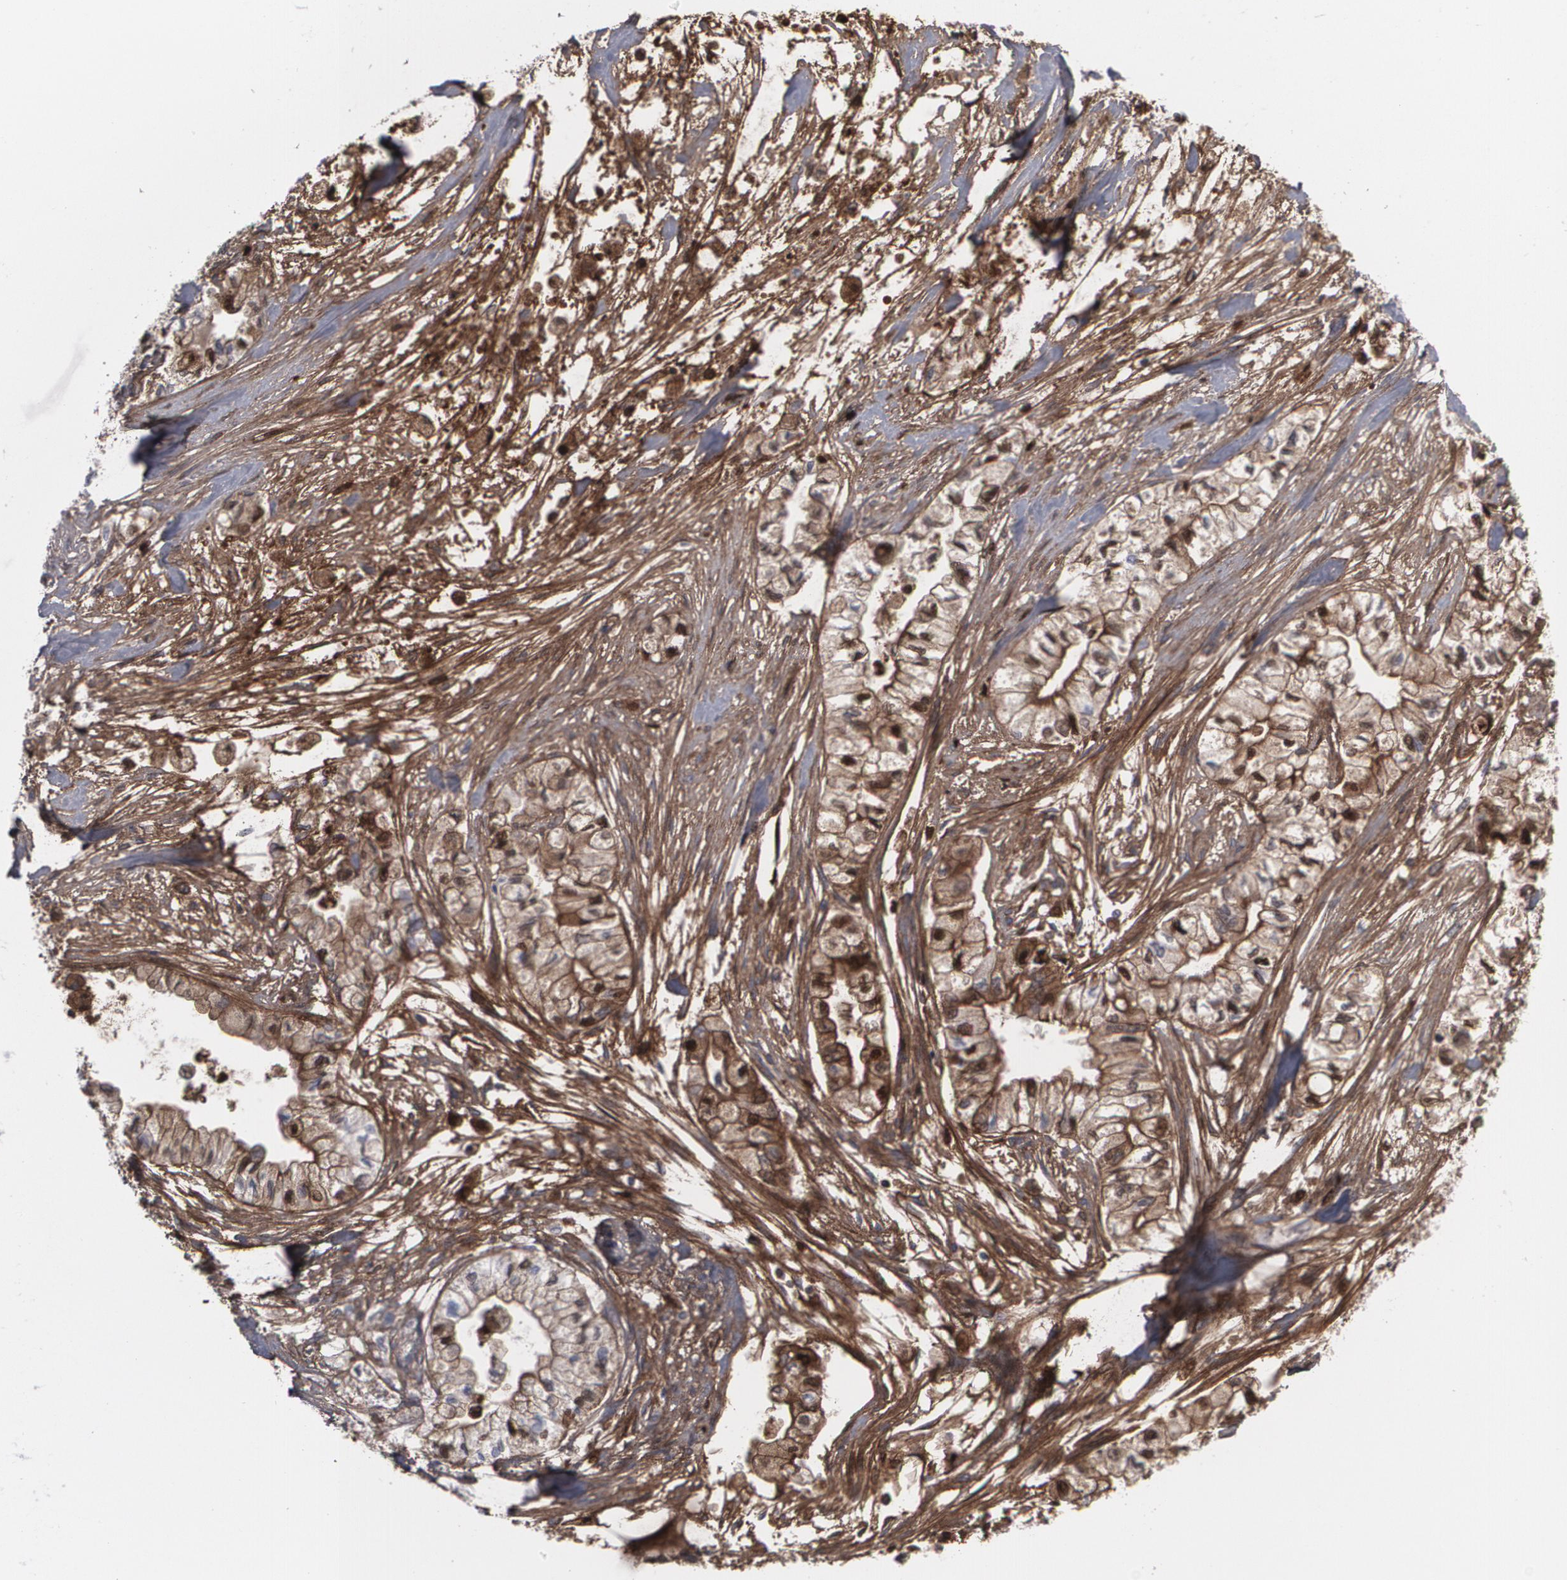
{"staining": {"intensity": "weak", "quantity": "25%-75%", "location": "cytoplasmic/membranous,nuclear"}, "tissue": "pancreatic cancer", "cell_type": "Tumor cells", "image_type": "cancer", "snomed": [{"axis": "morphology", "description": "Adenocarcinoma, NOS"}, {"axis": "topography", "description": "Pancreas"}], "caption": "Pancreatic cancer stained for a protein demonstrates weak cytoplasmic/membranous and nuclear positivity in tumor cells.", "gene": "LRG1", "patient": {"sex": "male", "age": 79}}